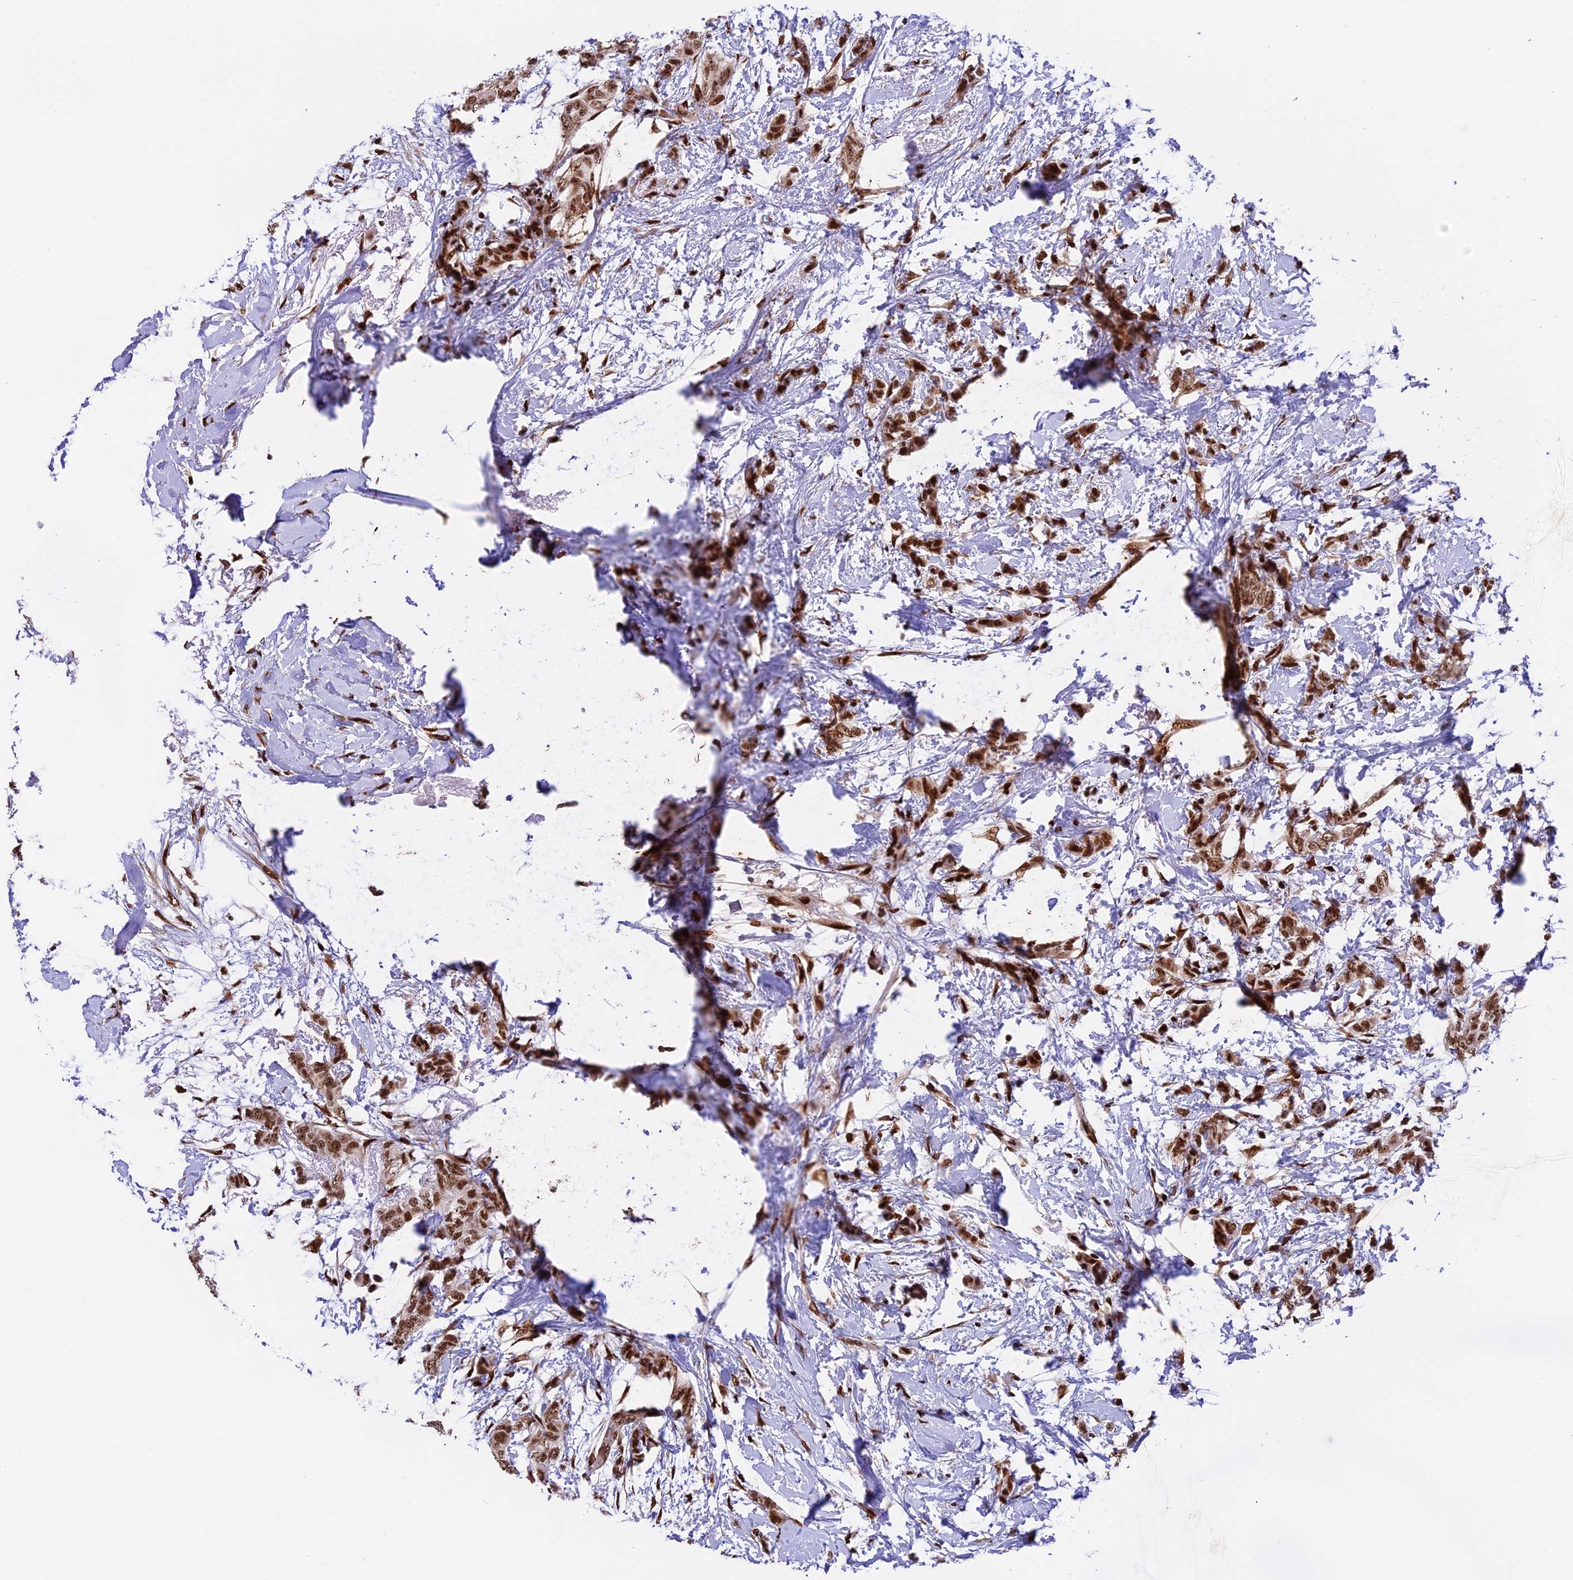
{"staining": {"intensity": "strong", "quantity": ">75%", "location": "nuclear"}, "tissue": "breast cancer", "cell_type": "Tumor cells", "image_type": "cancer", "snomed": [{"axis": "morphology", "description": "Duct carcinoma"}, {"axis": "topography", "description": "Breast"}], "caption": "Tumor cells exhibit high levels of strong nuclear staining in about >75% of cells in human invasive ductal carcinoma (breast).", "gene": "RAMAC", "patient": {"sex": "female", "age": 72}}